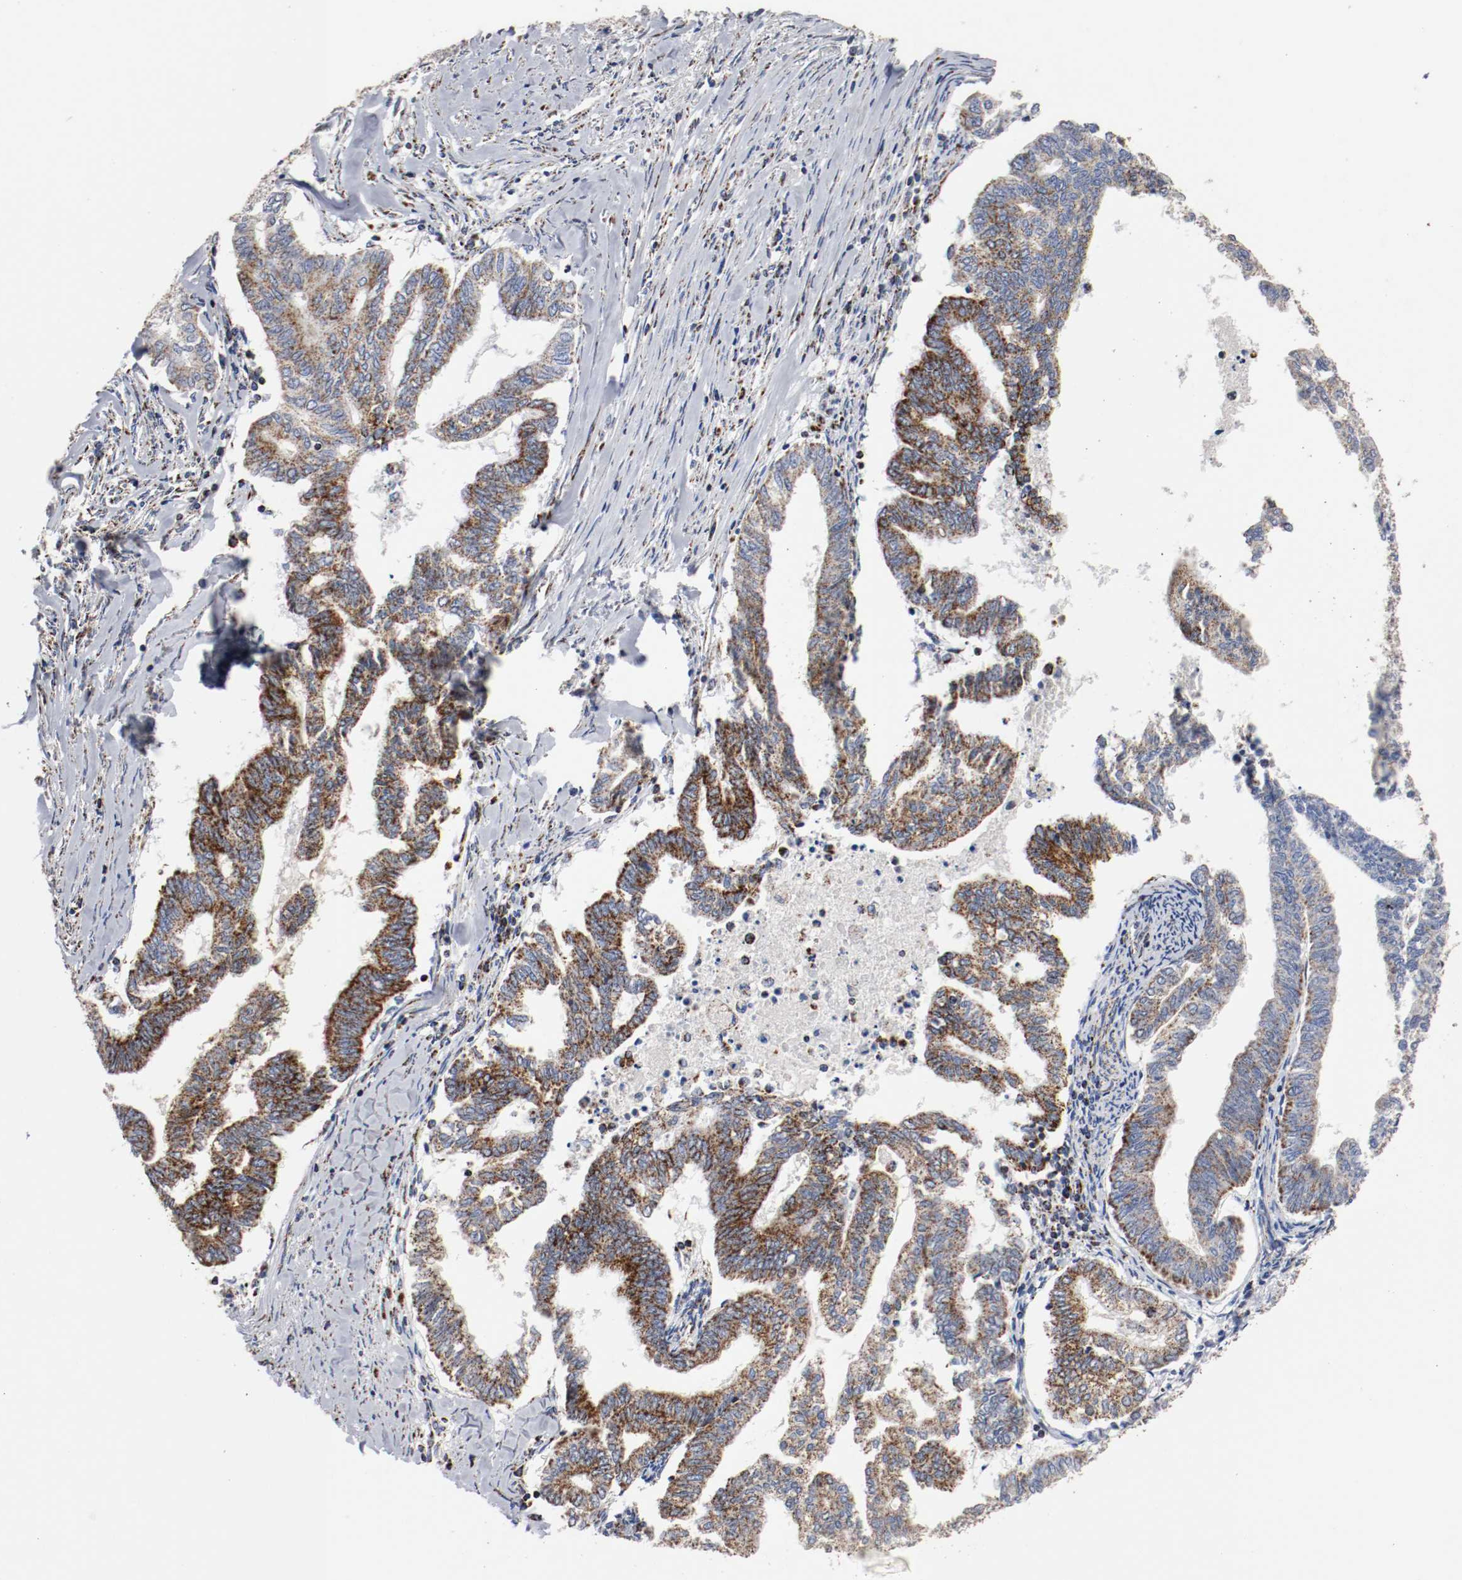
{"staining": {"intensity": "strong", "quantity": ">75%", "location": "cytoplasmic/membranous"}, "tissue": "endometrial cancer", "cell_type": "Tumor cells", "image_type": "cancer", "snomed": [{"axis": "morphology", "description": "Adenocarcinoma, NOS"}, {"axis": "topography", "description": "Endometrium"}], "caption": "Human endometrial cancer stained with a protein marker exhibits strong staining in tumor cells.", "gene": "TUBD1", "patient": {"sex": "female", "age": 79}}